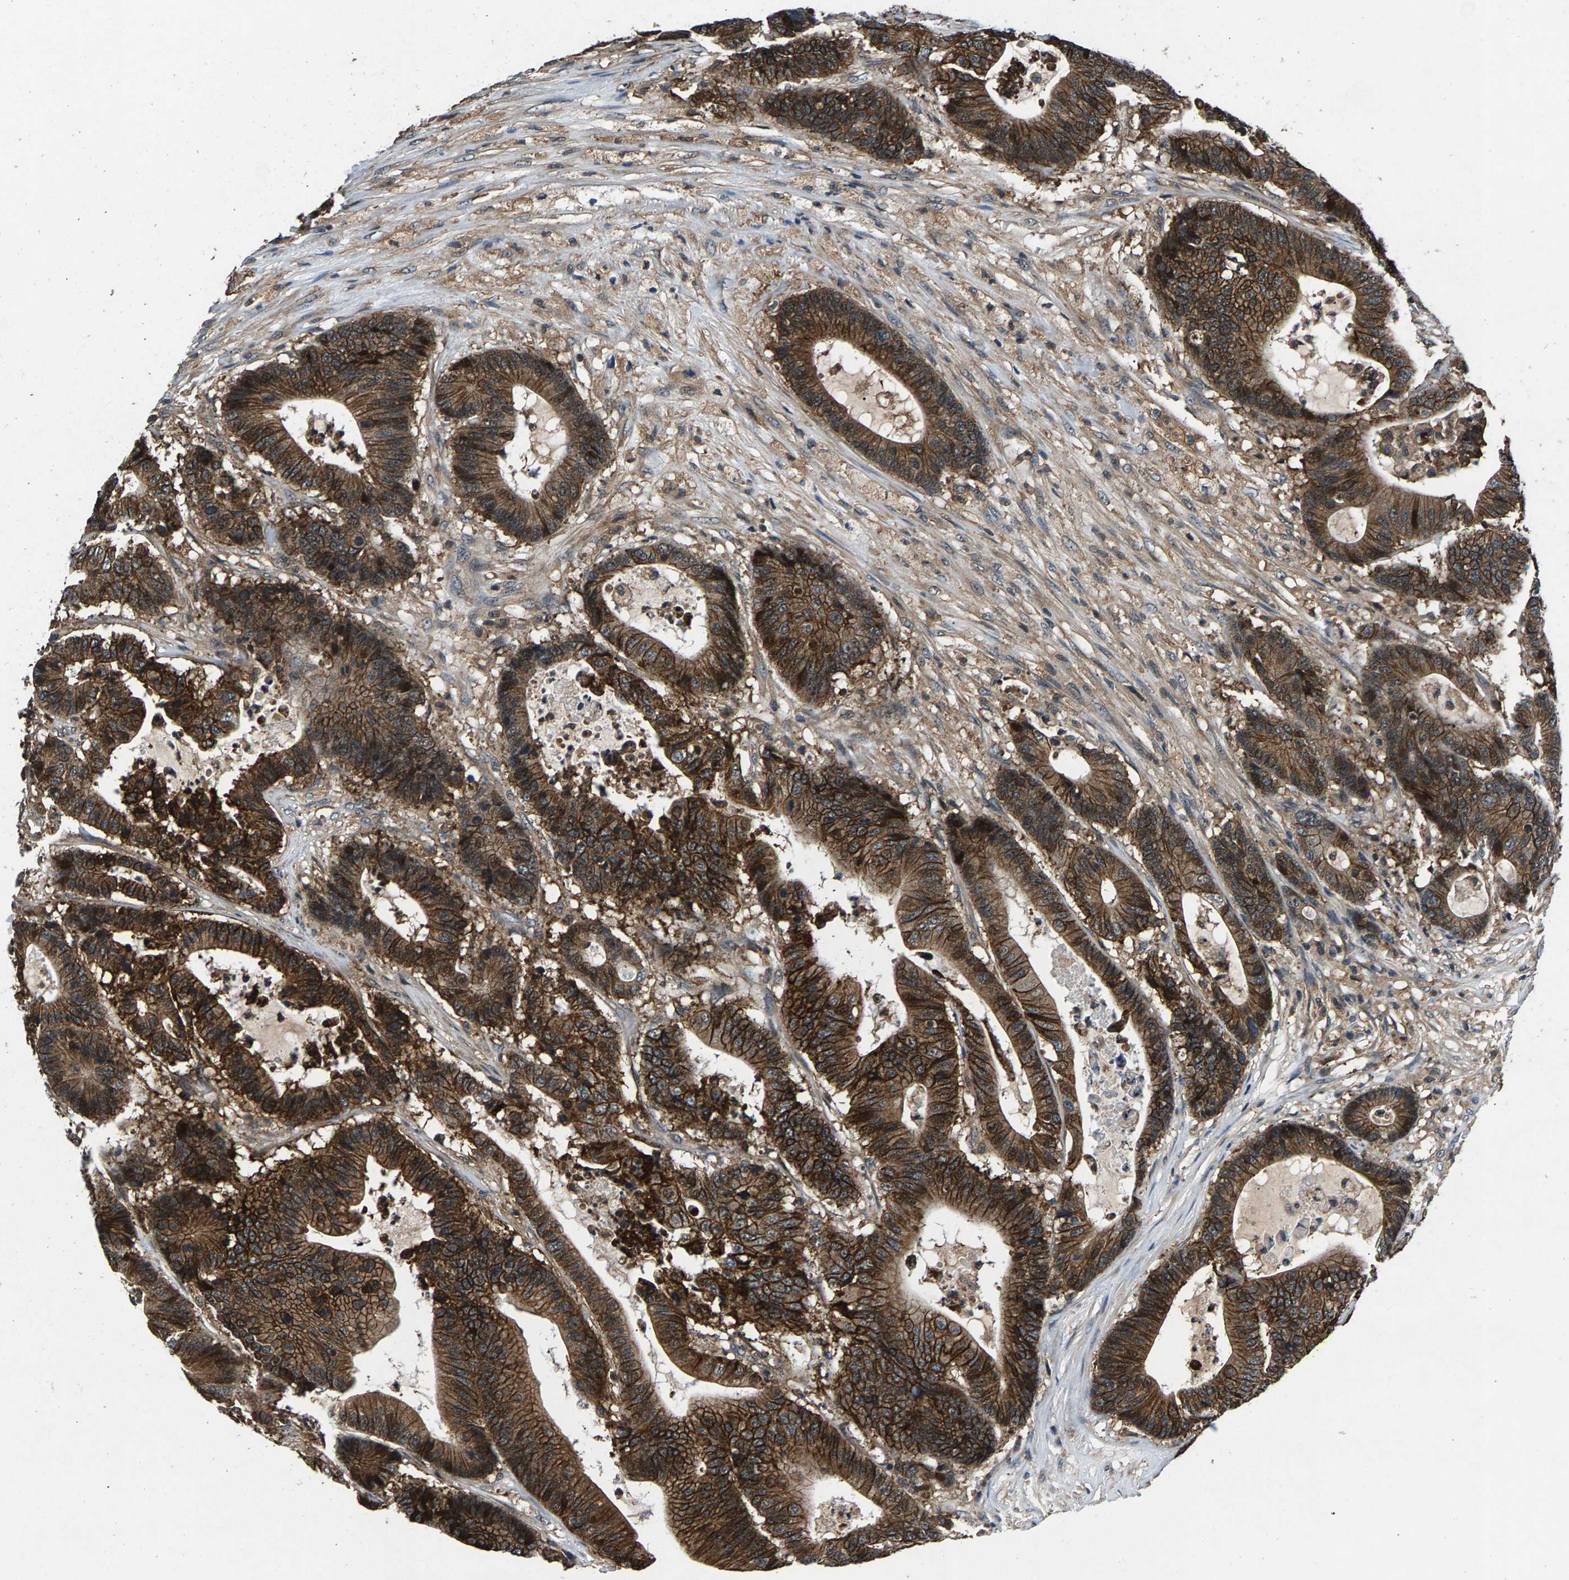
{"staining": {"intensity": "strong", "quantity": ">75%", "location": "cytoplasmic/membranous"}, "tissue": "colorectal cancer", "cell_type": "Tumor cells", "image_type": "cancer", "snomed": [{"axis": "morphology", "description": "Adenocarcinoma, NOS"}, {"axis": "topography", "description": "Colon"}], "caption": "Immunohistochemical staining of human colorectal cancer exhibits strong cytoplasmic/membranous protein positivity in about >75% of tumor cells.", "gene": "FAM78A", "patient": {"sex": "female", "age": 84}}